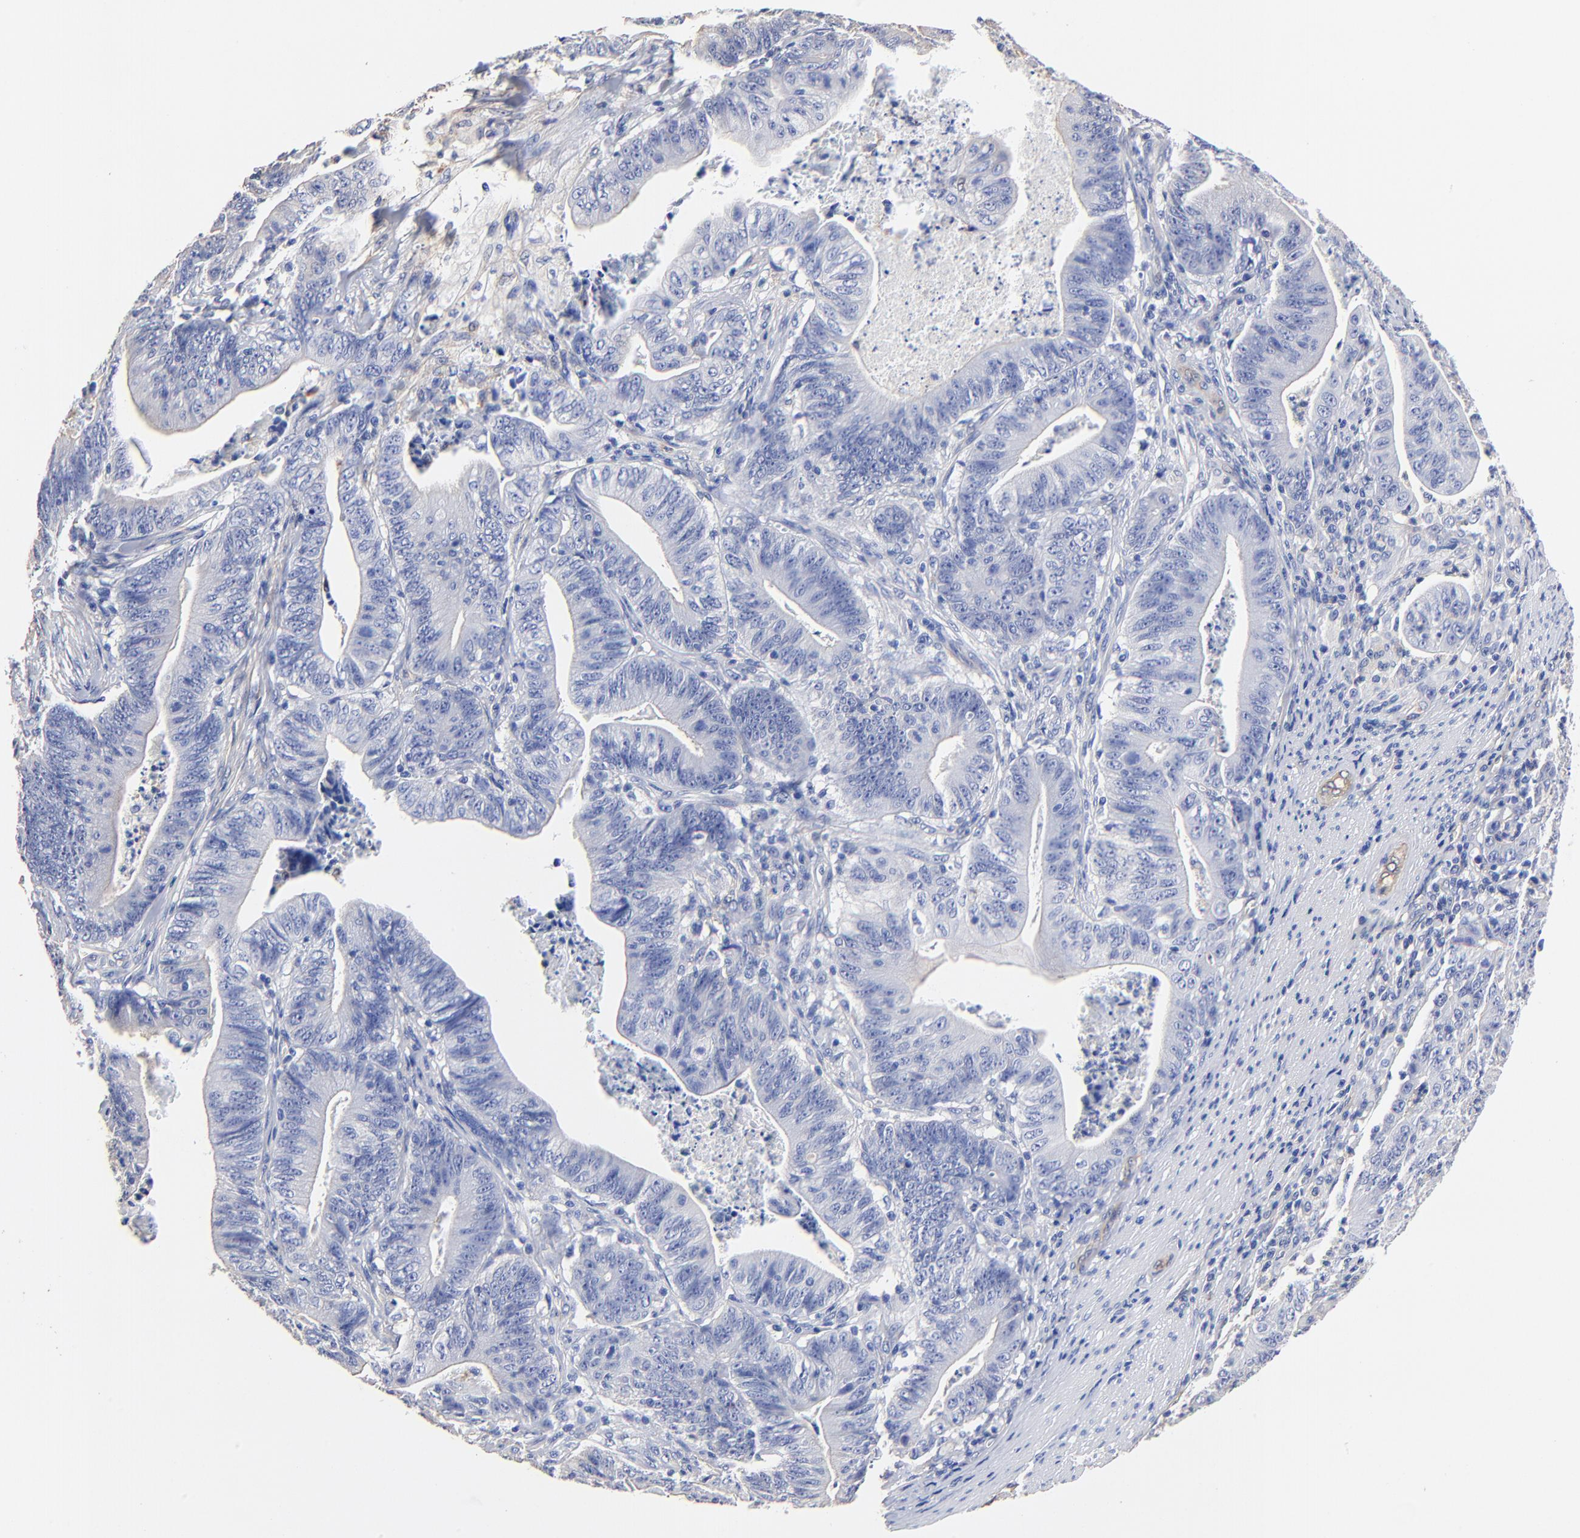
{"staining": {"intensity": "negative", "quantity": "none", "location": "none"}, "tissue": "stomach cancer", "cell_type": "Tumor cells", "image_type": "cancer", "snomed": [{"axis": "morphology", "description": "Adenocarcinoma, NOS"}, {"axis": "topography", "description": "Stomach, lower"}], "caption": "DAB (3,3'-diaminobenzidine) immunohistochemical staining of human adenocarcinoma (stomach) reveals no significant expression in tumor cells.", "gene": "TAGLN2", "patient": {"sex": "female", "age": 86}}